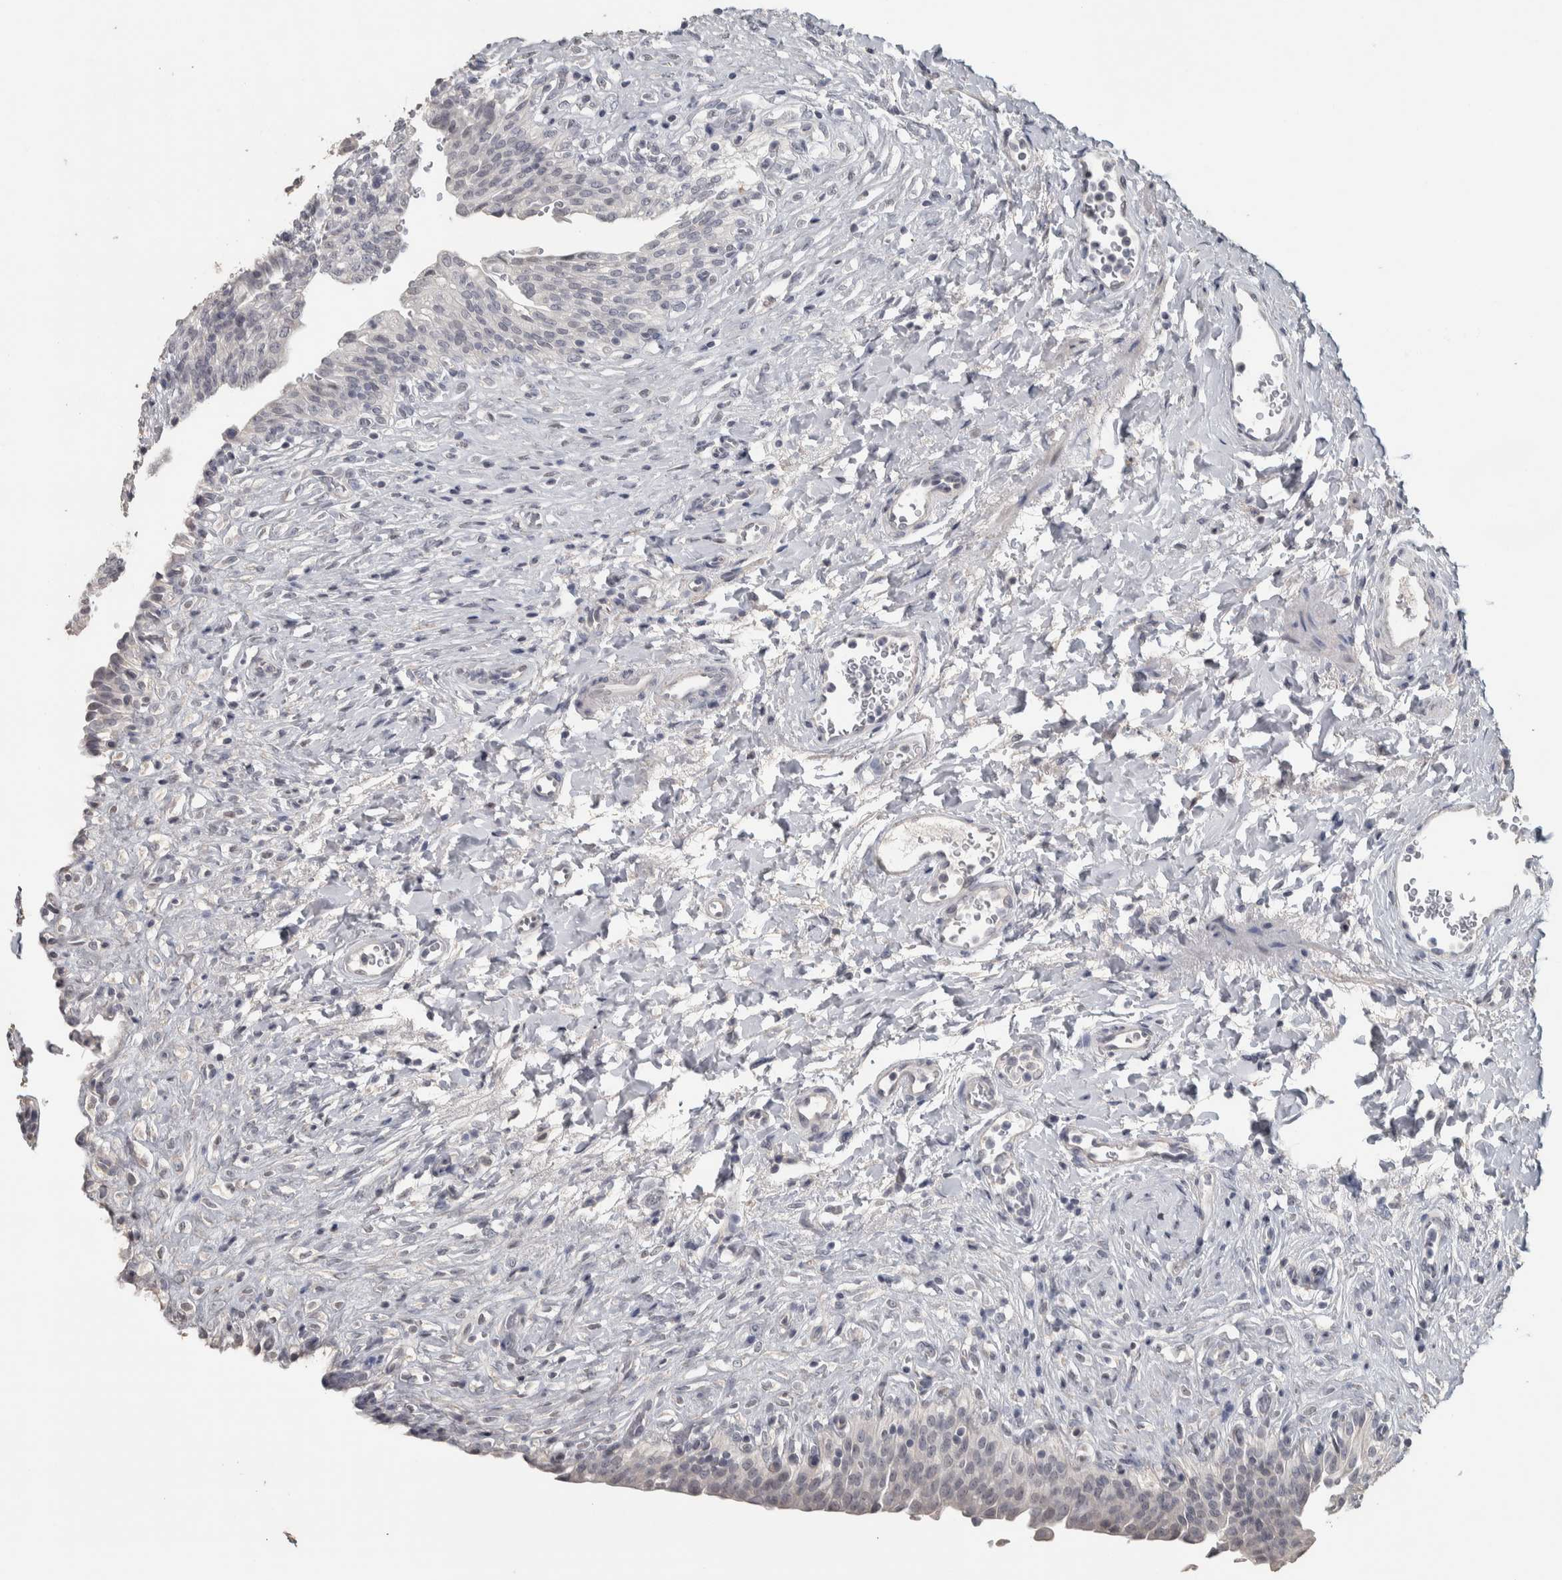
{"staining": {"intensity": "negative", "quantity": "none", "location": "none"}, "tissue": "urinary bladder", "cell_type": "Urothelial cells", "image_type": "normal", "snomed": [{"axis": "morphology", "description": "Urothelial carcinoma, High grade"}, {"axis": "topography", "description": "Urinary bladder"}], "caption": "The IHC photomicrograph has no significant expression in urothelial cells of urinary bladder.", "gene": "NECAB1", "patient": {"sex": "male", "age": 46}}